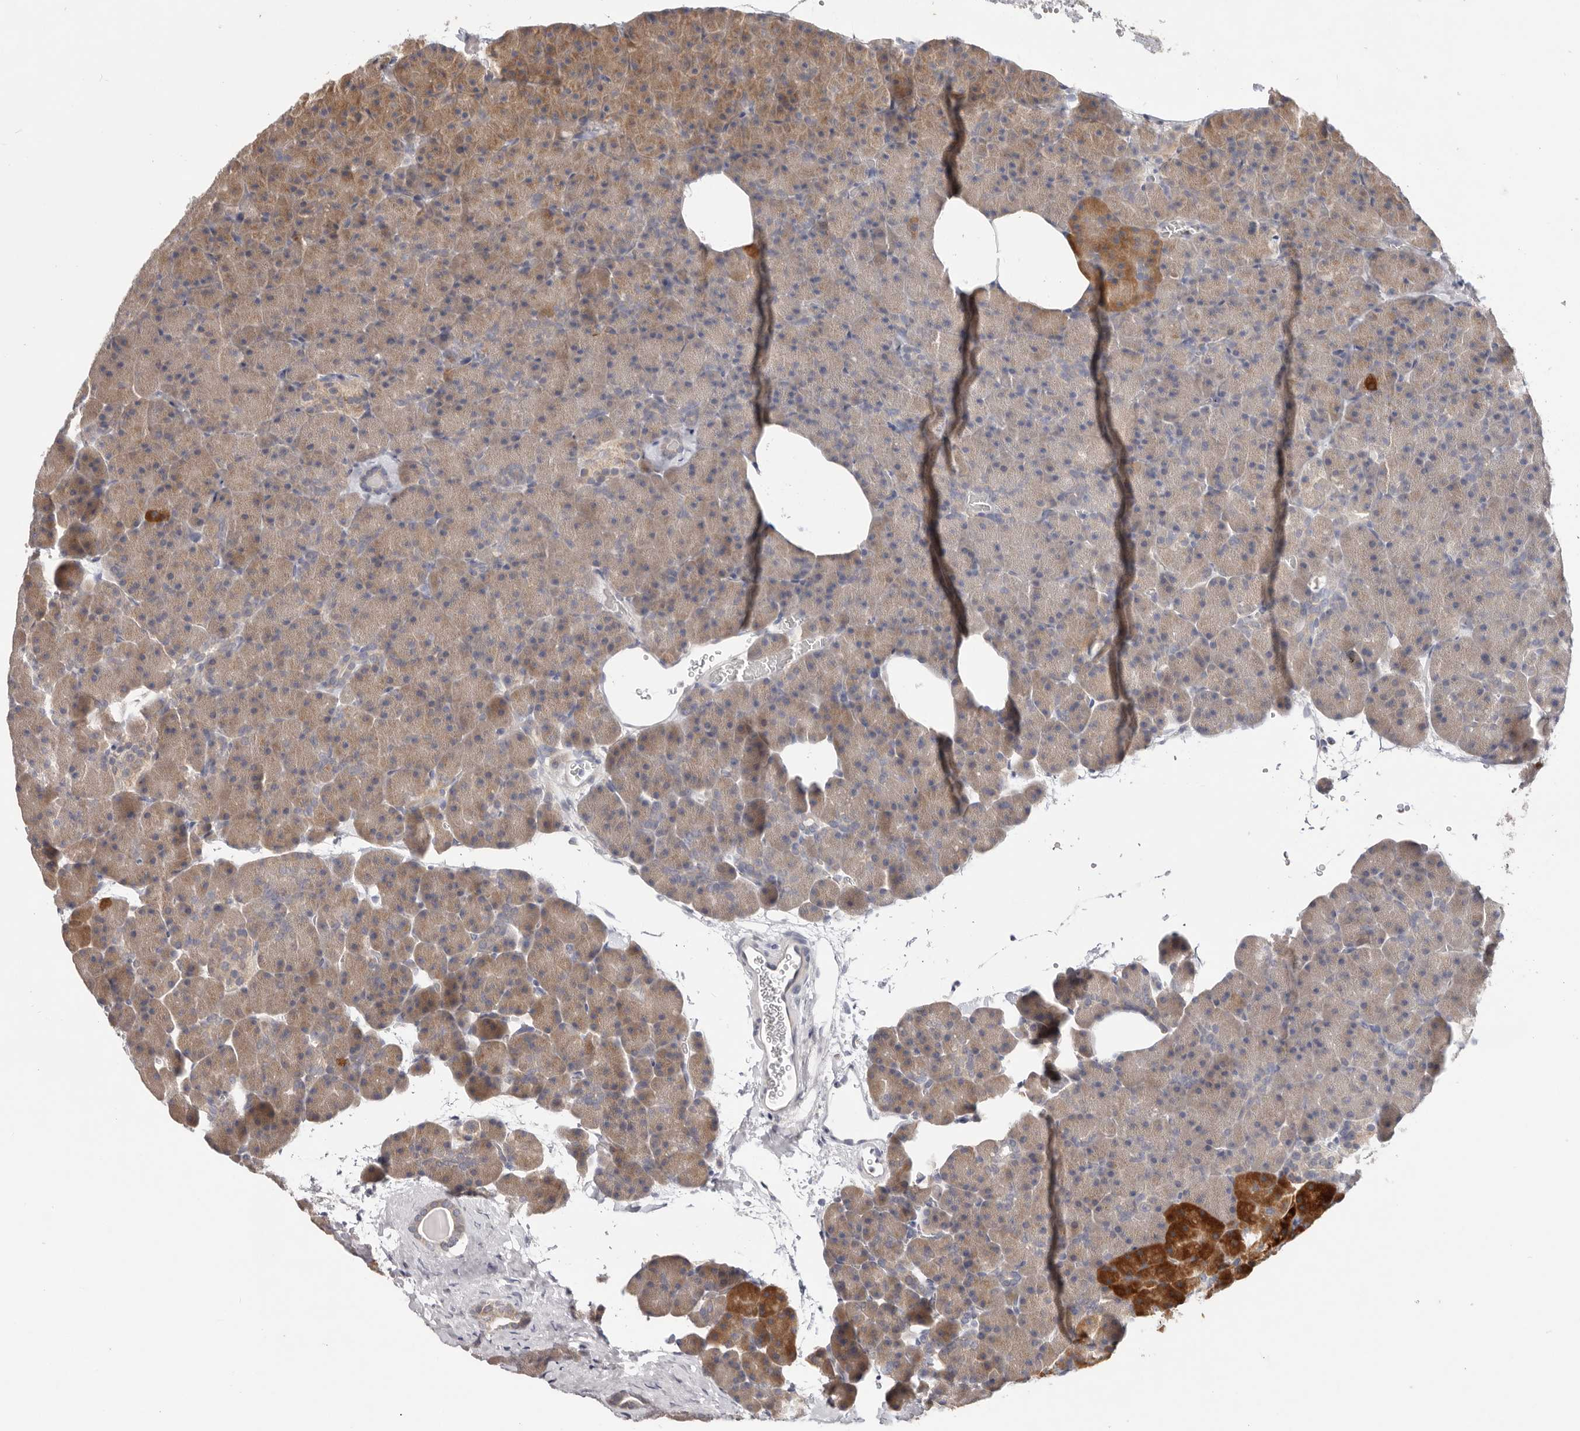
{"staining": {"intensity": "moderate", "quantity": ">75%", "location": "cytoplasmic/membranous"}, "tissue": "pancreas", "cell_type": "Exocrine glandular cells", "image_type": "normal", "snomed": [{"axis": "morphology", "description": "Normal tissue, NOS"}, {"axis": "morphology", "description": "Carcinoid, malignant, NOS"}, {"axis": "topography", "description": "Pancreas"}], "caption": "Moderate cytoplasmic/membranous staining is seen in about >75% of exocrine glandular cells in normal pancreas. The protein of interest is stained brown, and the nuclei are stained in blue (DAB IHC with brightfield microscopy, high magnification).", "gene": "WDR77", "patient": {"sex": "female", "age": 35}}